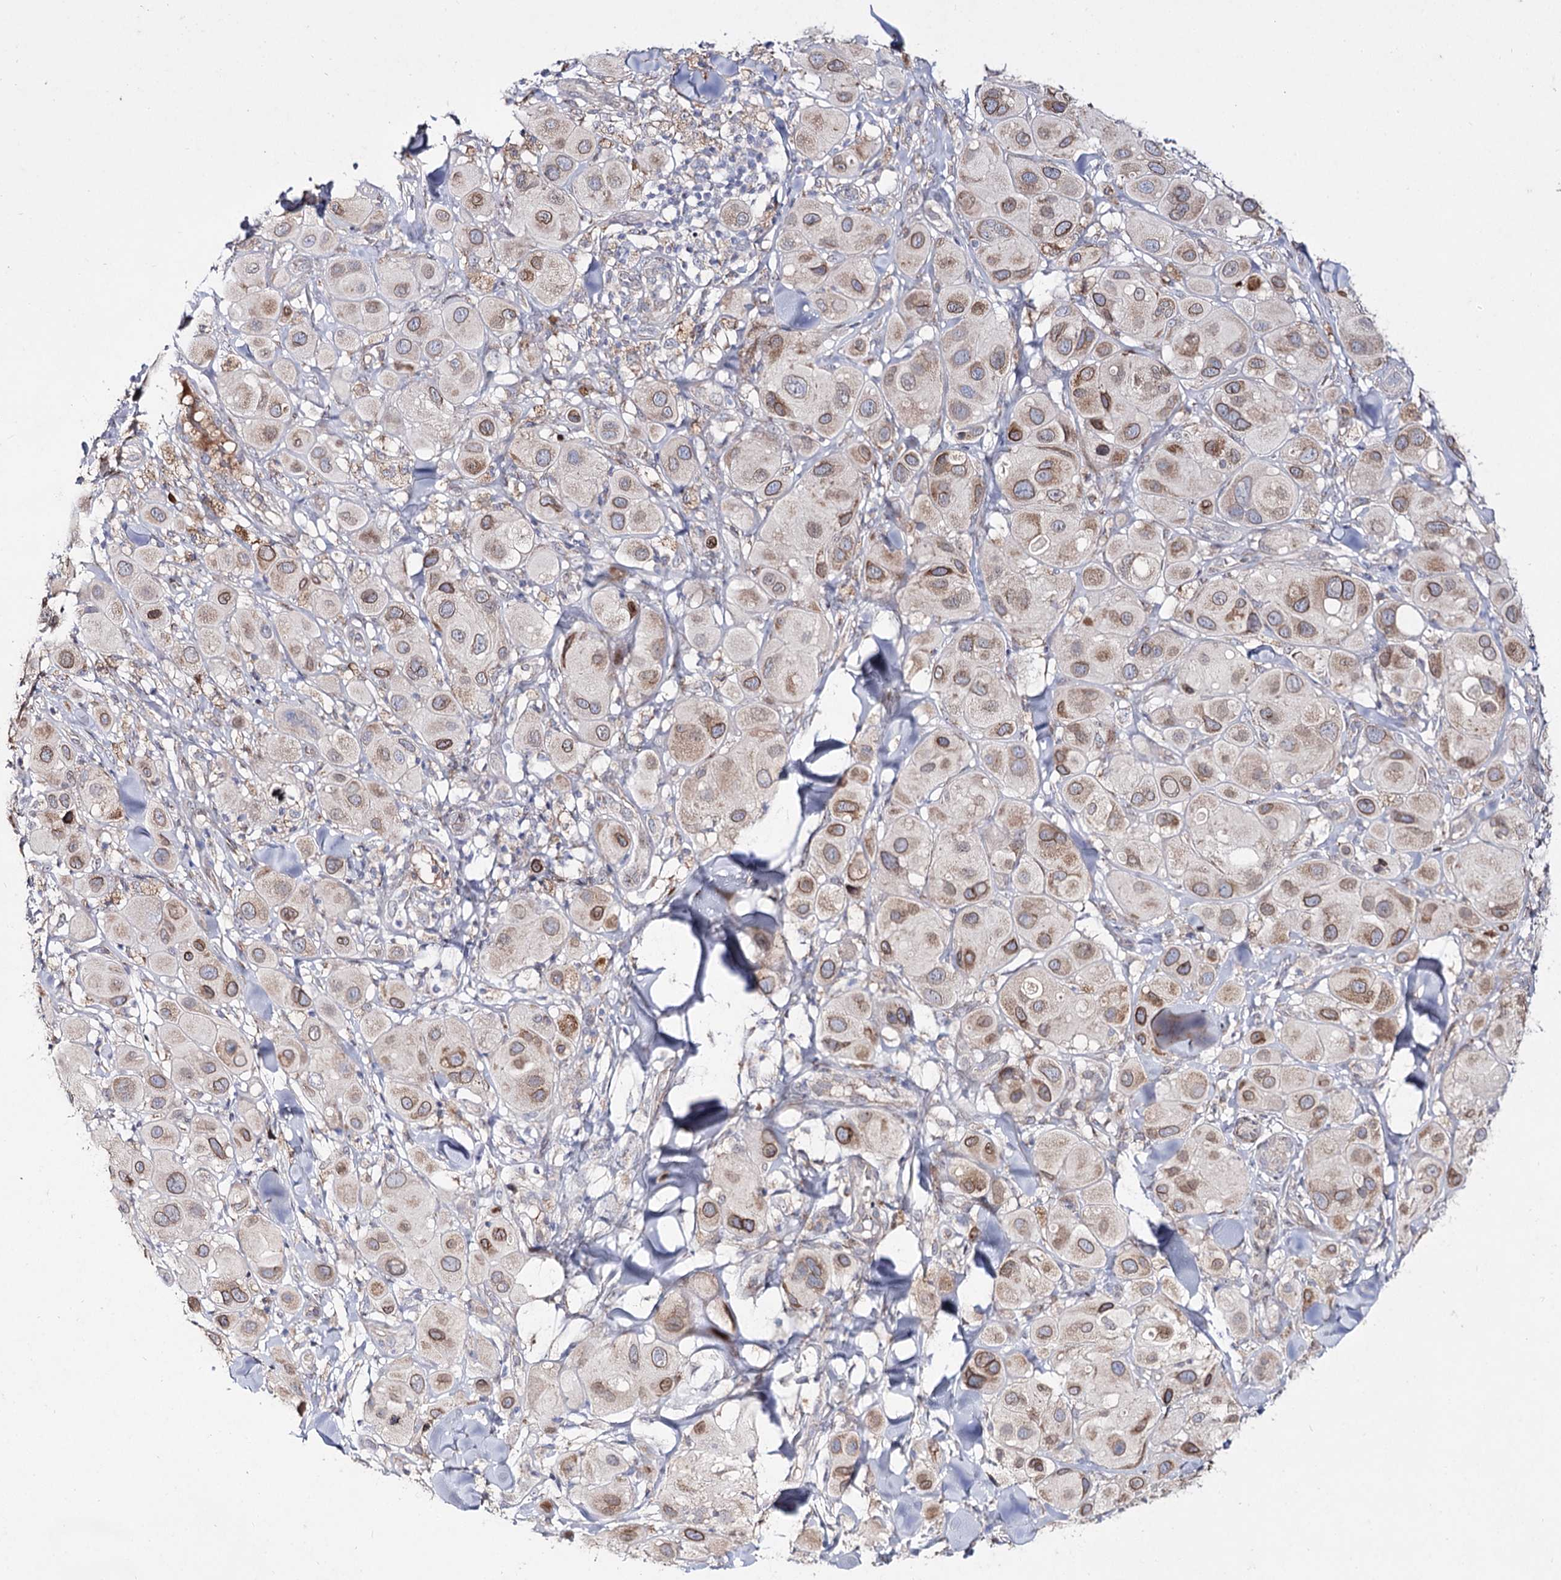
{"staining": {"intensity": "moderate", "quantity": "<25%", "location": "cytoplasmic/membranous"}, "tissue": "melanoma", "cell_type": "Tumor cells", "image_type": "cancer", "snomed": [{"axis": "morphology", "description": "Malignant melanoma, Metastatic site"}, {"axis": "topography", "description": "Skin"}], "caption": "The histopathology image exhibits immunohistochemical staining of melanoma. There is moderate cytoplasmic/membranous positivity is identified in approximately <25% of tumor cells.", "gene": "C11orf80", "patient": {"sex": "male", "age": 41}}